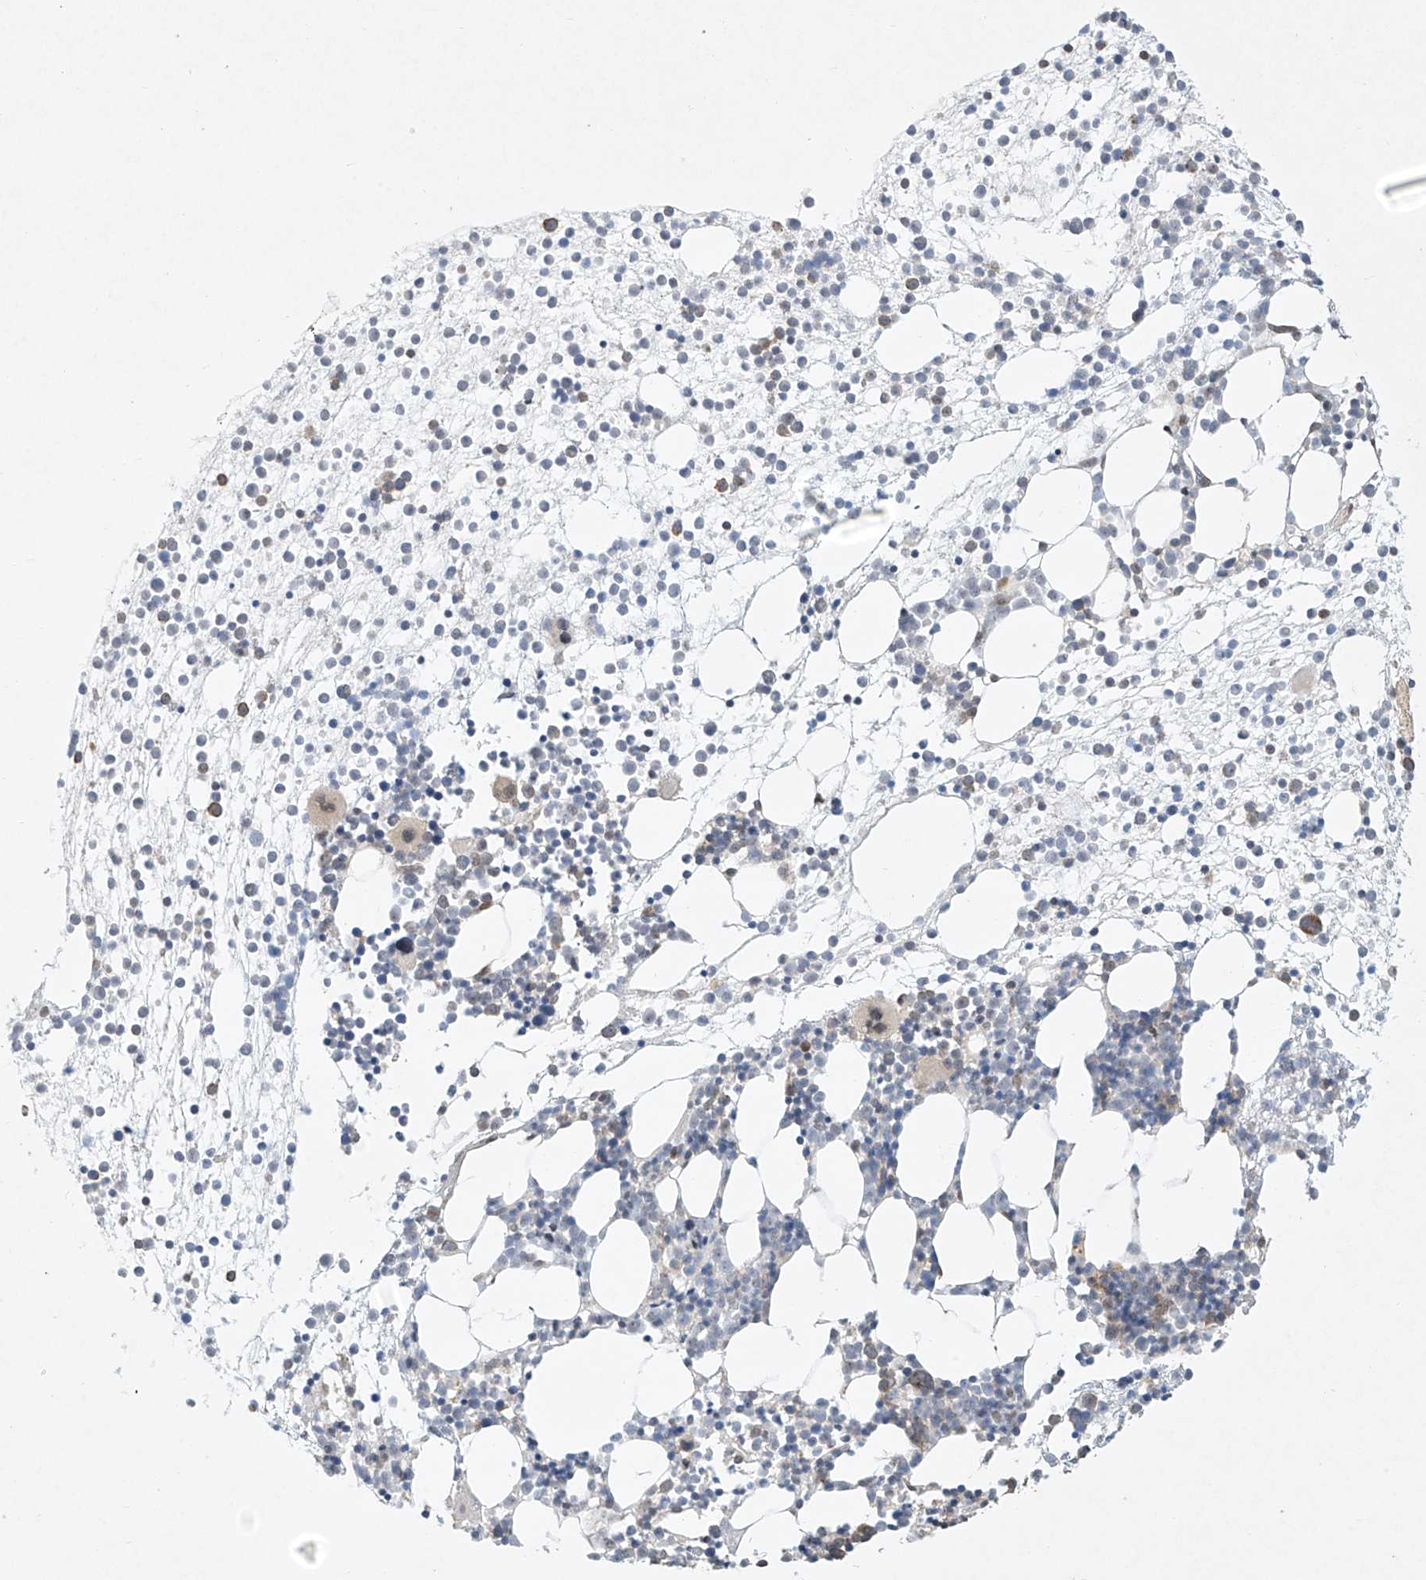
{"staining": {"intensity": "weak", "quantity": "<25%", "location": "cytoplasmic/membranous"}, "tissue": "bone marrow", "cell_type": "Hematopoietic cells", "image_type": "normal", "snomed": [{"axis": "morphology", "description": "Normal tissue, NOS"}, {"axis": "topography", "description": "Bone marrow"}], "caption": "Hematopoietic cells show no significant protein staining in normal bone marrow. The staining was performed using DAB (3,3'-diaminobenzidine) to visualize the protein expression in brown, while the nuclei were stained in blue with hematoxylin (Magnification: 20x).", "gene": "TASP1", "patient": {"sex": "male", "age": 54}}